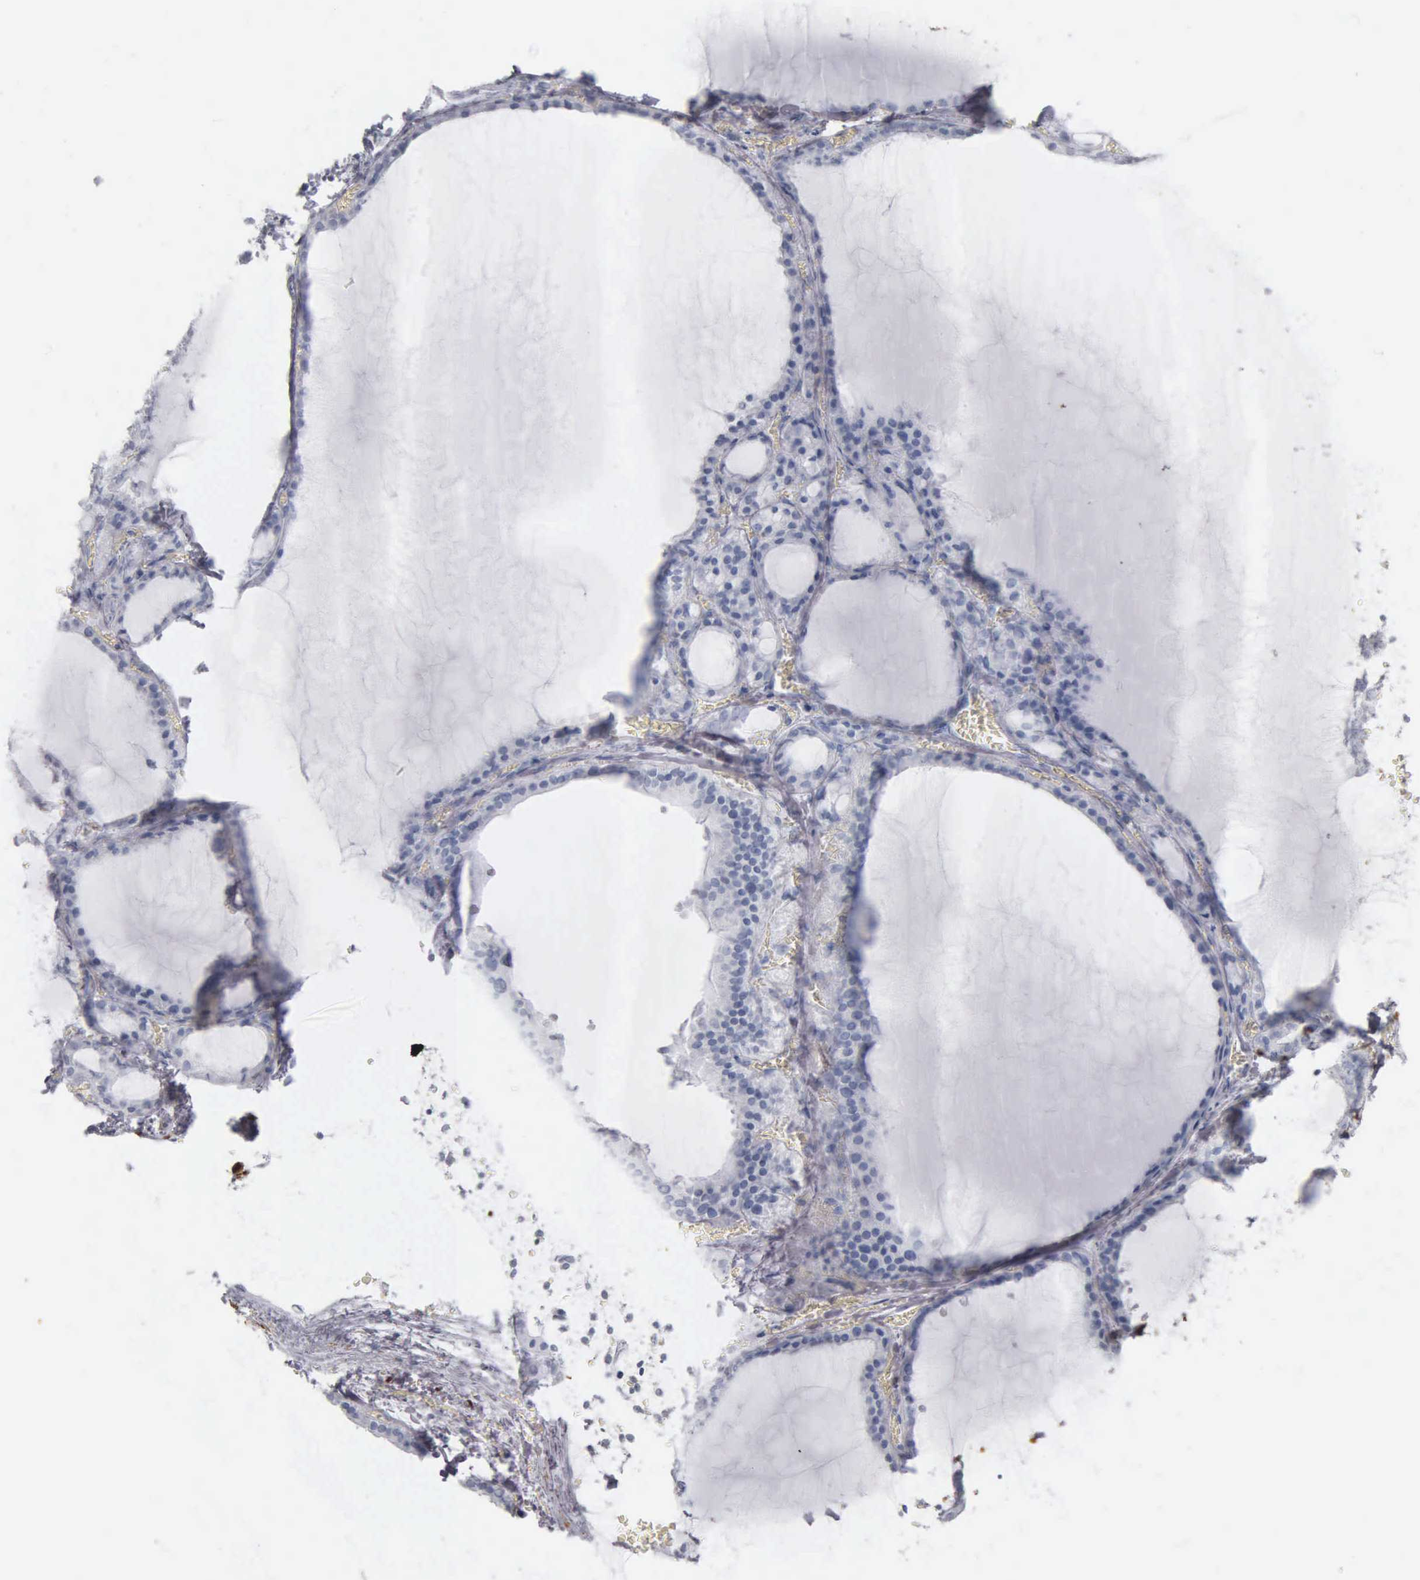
{"staining": {"intensity": "negative", "quantity": "none", "location": "none"}, "tissue": "thyroid gland", "cell_type": "Glandular cells", "image_type": "normal", "snomed": [{"axis": "morphology", "description": "Normal tissue, NOS"}, {"axis": "topography", "description": "Thyroid gland"}], "caption": "This image is of benign thyroid gland stained with IHC to label a protein in brown with the nuclei are counter-stained blue. There is no positivity in glandular cells.", "gene": "DES", "patient": {"sex": "female", "age": 55}}